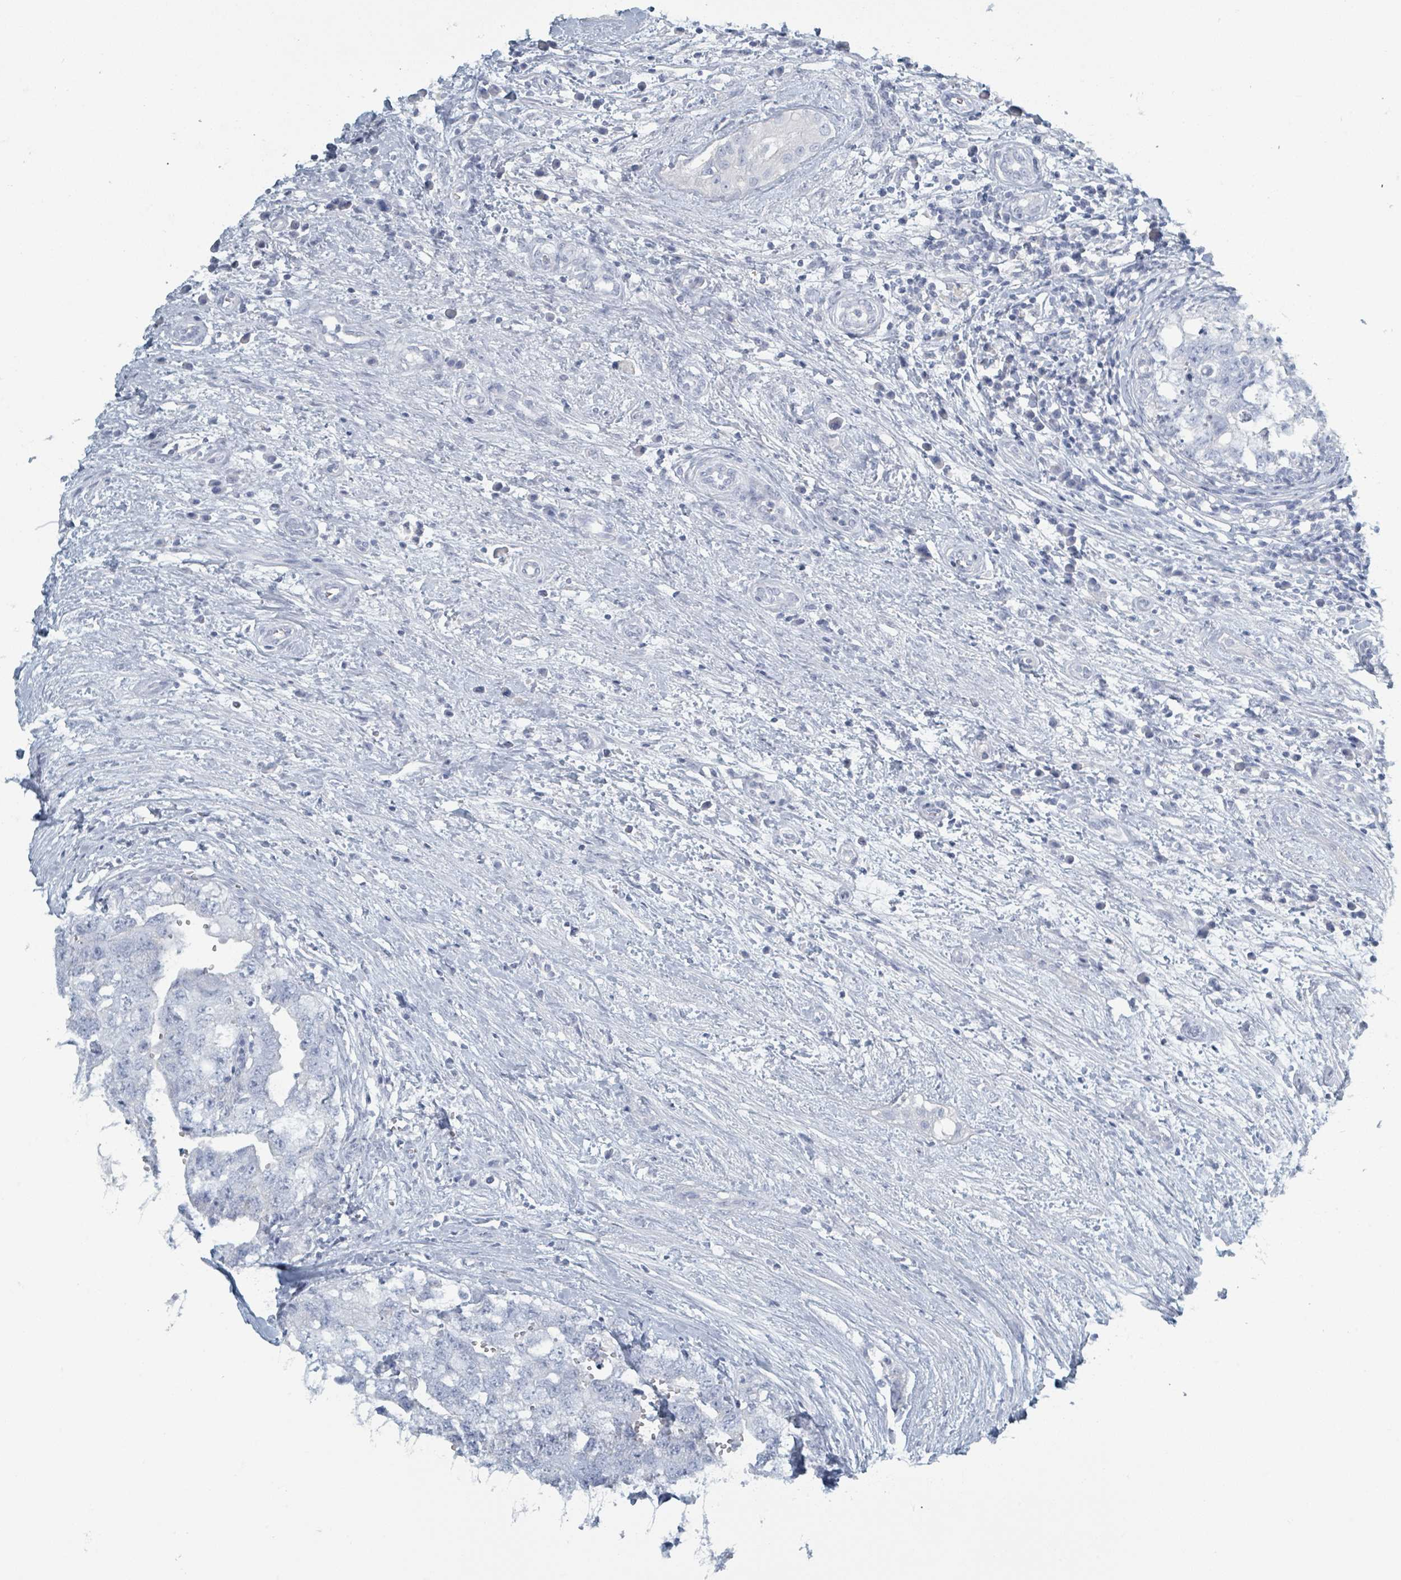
{"staining": {"intensity": "negative", "quantity": "none", "location": "none"}, "tissue": "testis cancer", "cell_type": "Tumor cells", "image_type": "cancer", "snomed": [{"axis": "morphology", "description": "Seminoma, NOS"}, {"axis": "morphology", "description": "Carcinoma, Embryonal, NOS"}, {"axis": "topography", "description": "Testis"}], "caption": "Tumor cells show no significant protein positivity in testis cancer (seminoma).", "gene": "HEATR5A", "patient": {"sex": "male", "age": 29}}